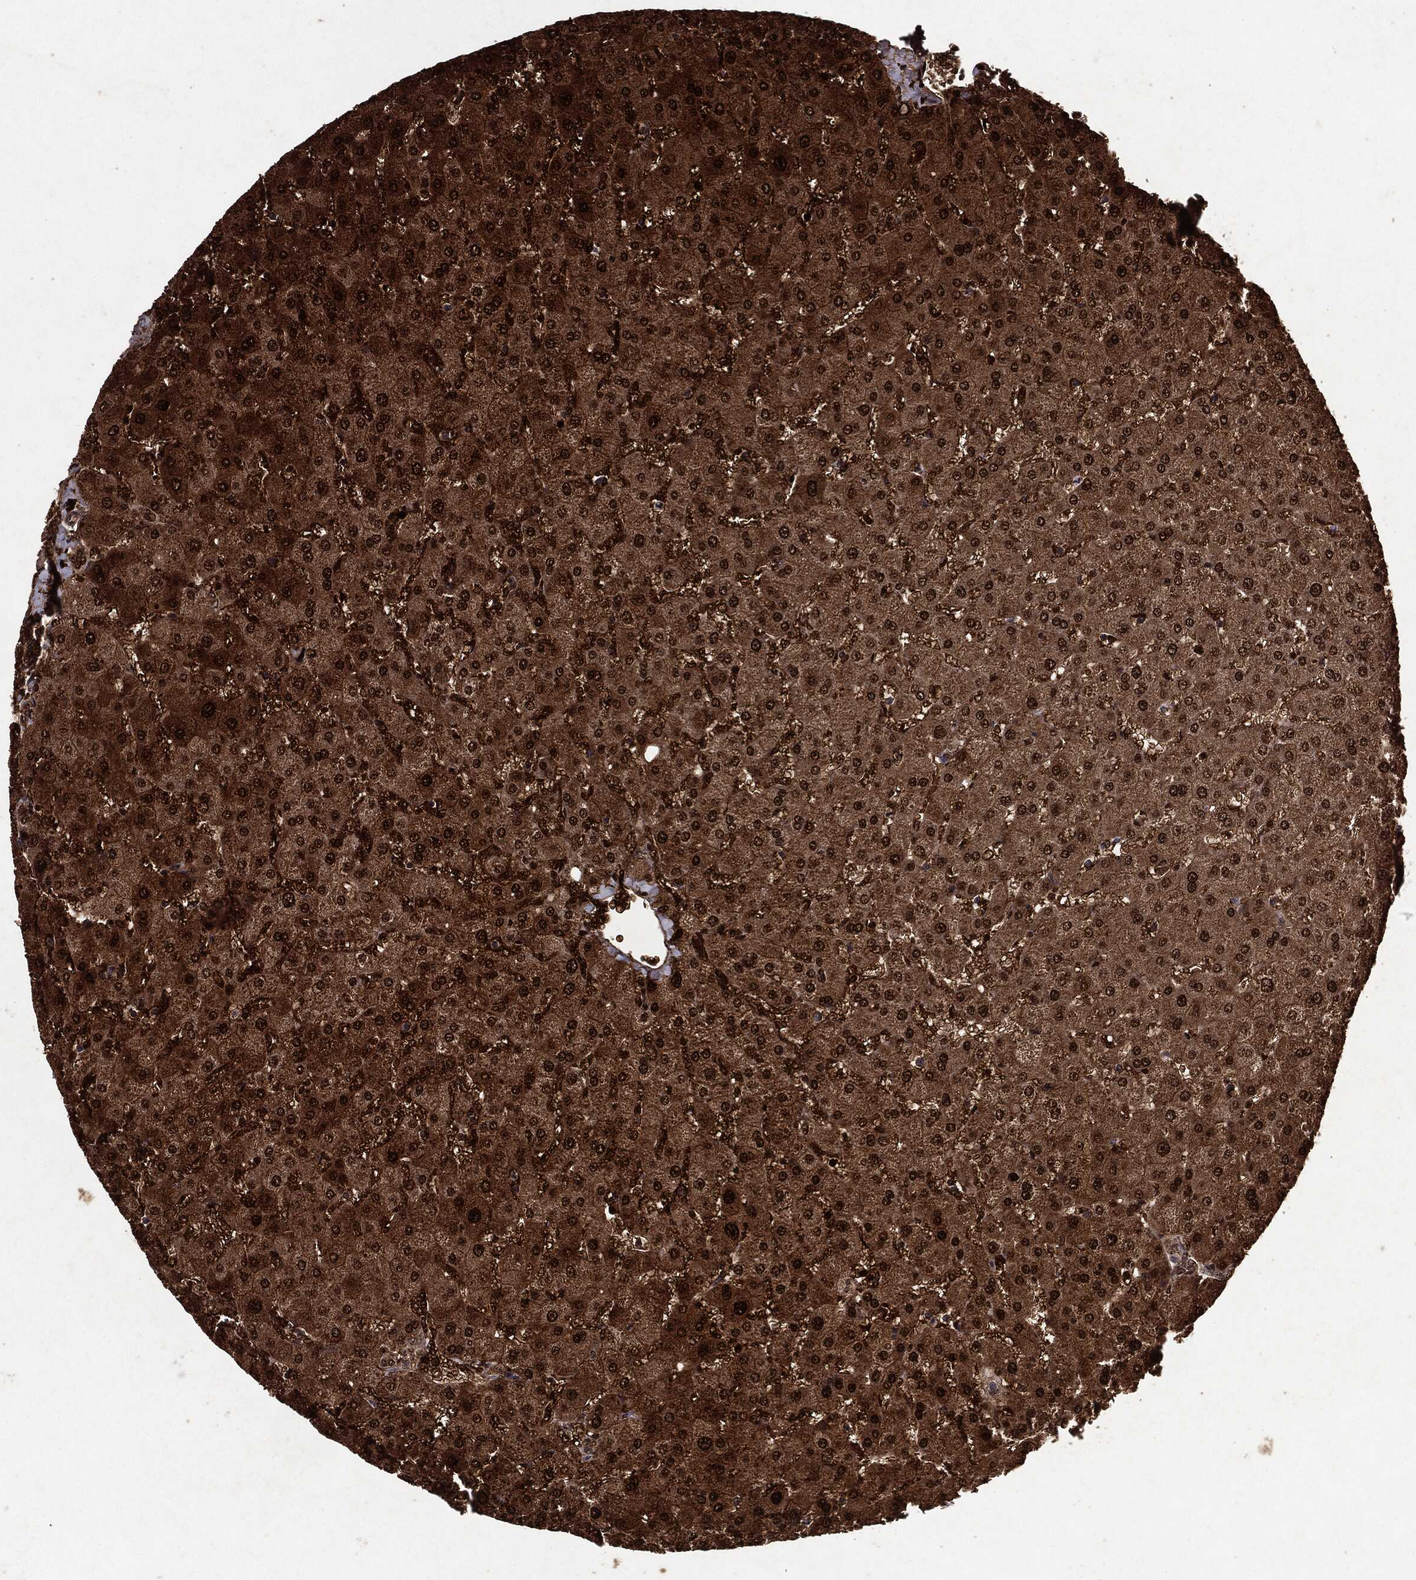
{"staining": {"intensity": "moderate", "quantity": ">75%", "location": "nuclear"}, "tissue": "liver", "cell_type": "Cholangiocytes", "image_type": "normal", "snomed": [{"axis": "morphology", "description": "Normal tissue, NOS"}, {"axis": "topography", "description": "Liver"}], "caption": "Approximately >75% of cholangiocytes in unremarkable liver exhibit moderate nuclear protein expression as visualized by brown immunohistochemical staining.", "gene": "PEBP1", "patient": {"sex": "female", "age": 50}}